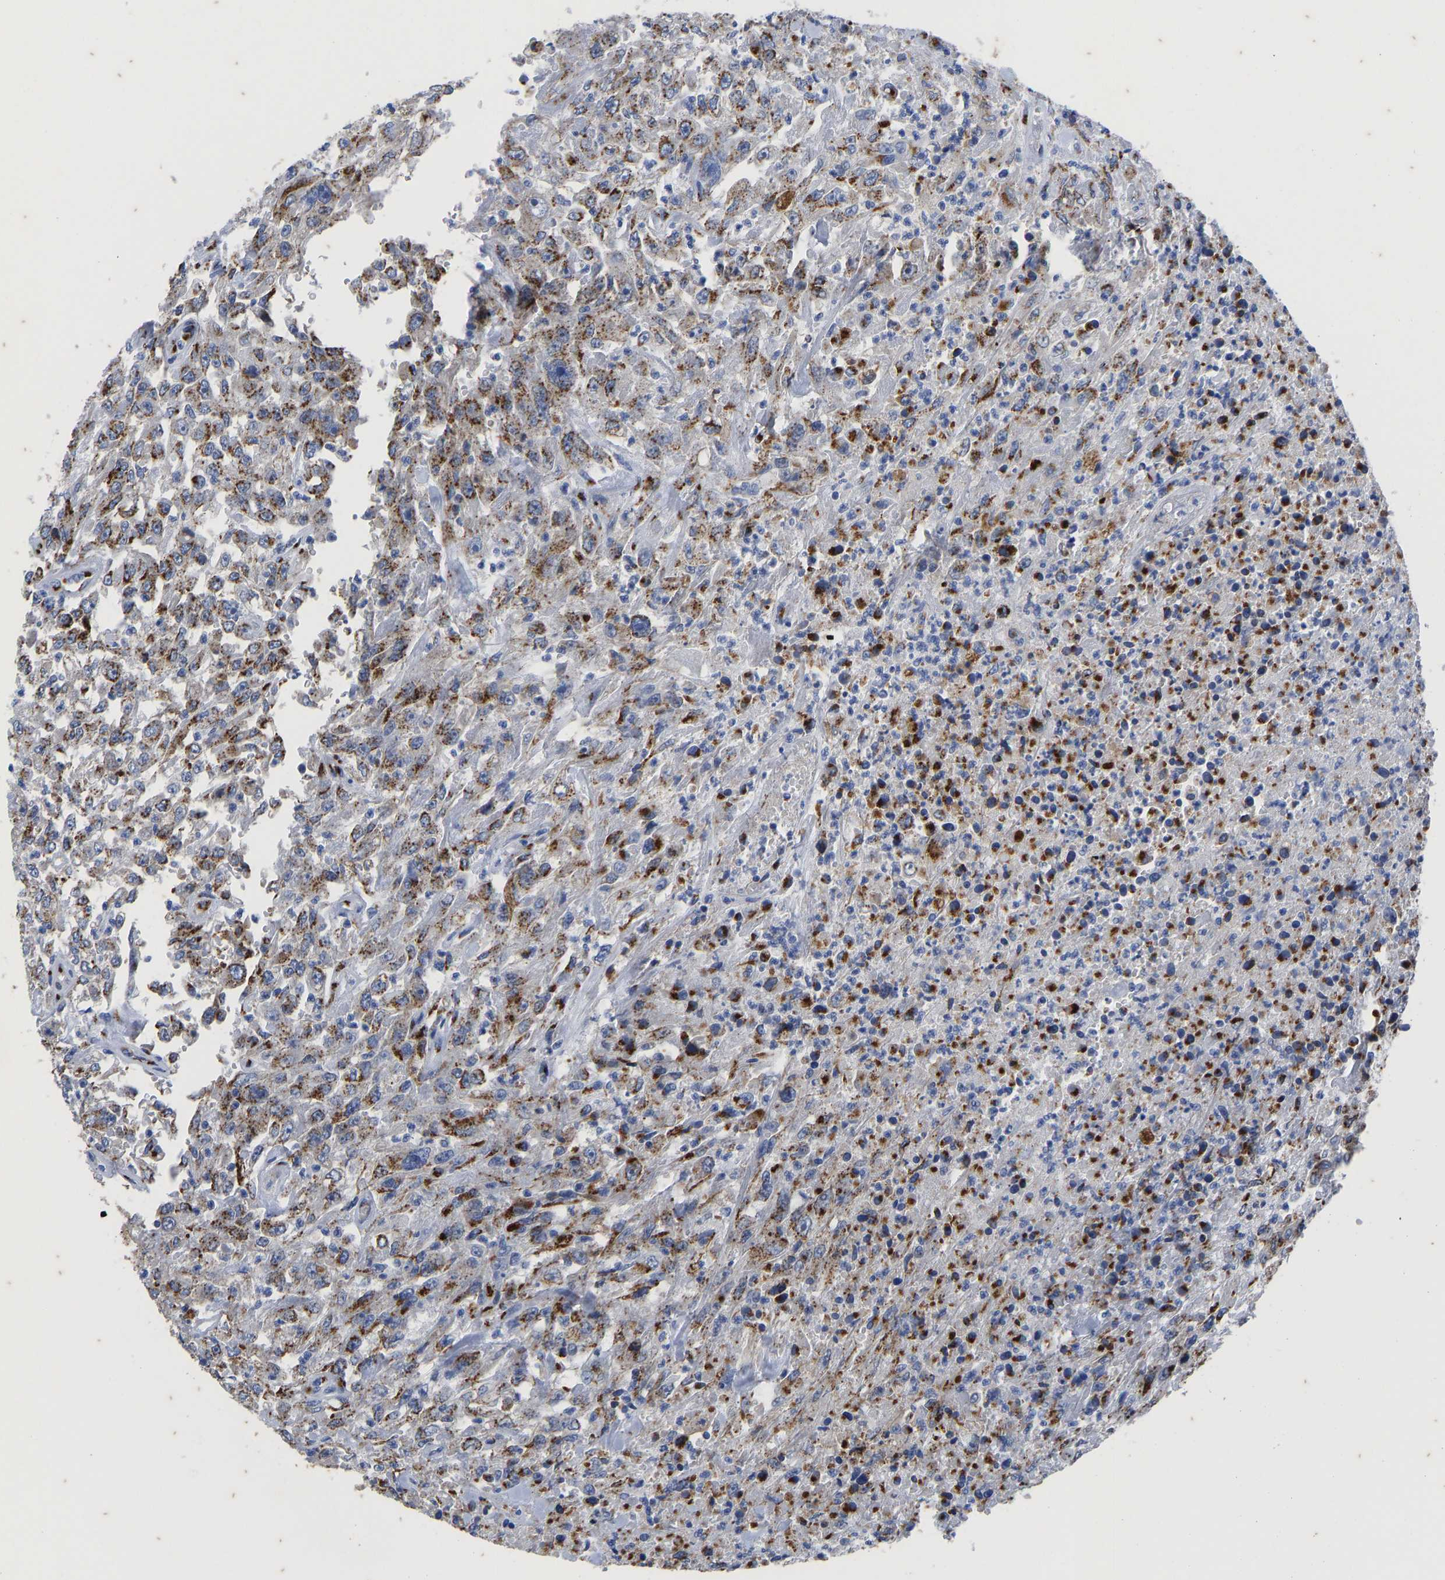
{"staining": {"intensity": "moderate", "quantity": ">75%", "location": "cytoplasmic/membranous"}, "tissue": "urothelial cancer", "cell_type": "Tumor cells", "image_type": "cancer", "snomed": [{"axis": "morphology", "description": "Urothelial carcinoma, High grade"}, {"axis": "topography", "description": "Urinary bladder"}], "caption": "A photomicrograph showing moderate cytoplasmic/membranous expression in approximately >75% of tumor cells in high-grade urothelial carcinoma, as visualized by brown immunohistochemical staining.", "gene": "TMEM87A", "patient": {"sex": "male", "age": 46}}